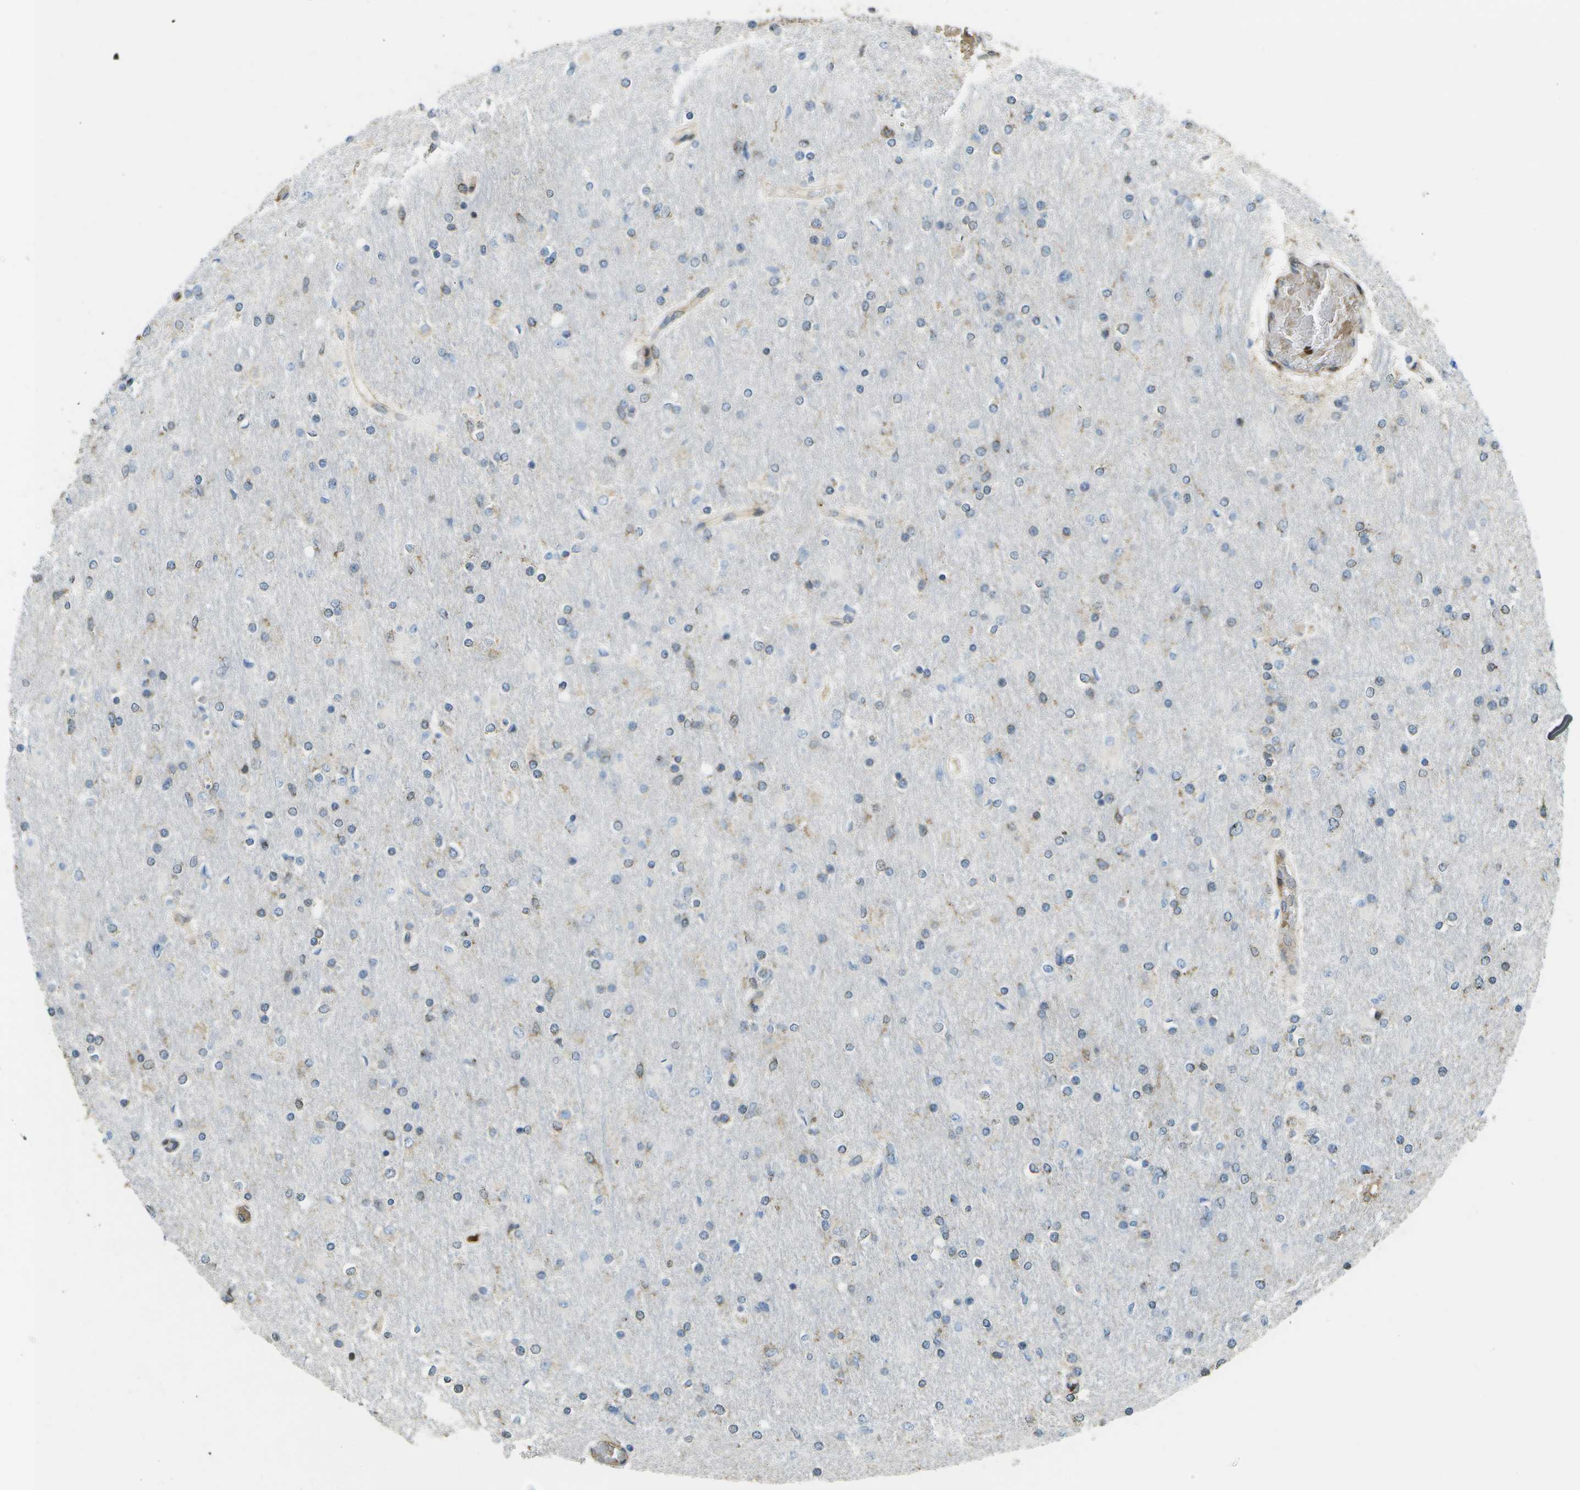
{"staining": {"intensity": "negative", "quantity": "none", "location": "none"}, "tissue": "glioma", "cell_type": "Tumor cells", "image_type": "cancer", "snomed": [{"axis": "morphology", "description": "Glioma, malignant, High grade"}, {"axis": "topography", "description": "Cerebral cortex"}], "caption": "This is a micrograph of IHC staining of malignant glioma (high-grade), which shows no expression in tumor cells.", "gene": "CACHD1", "patient": {"sex": "female", "age": 36}}